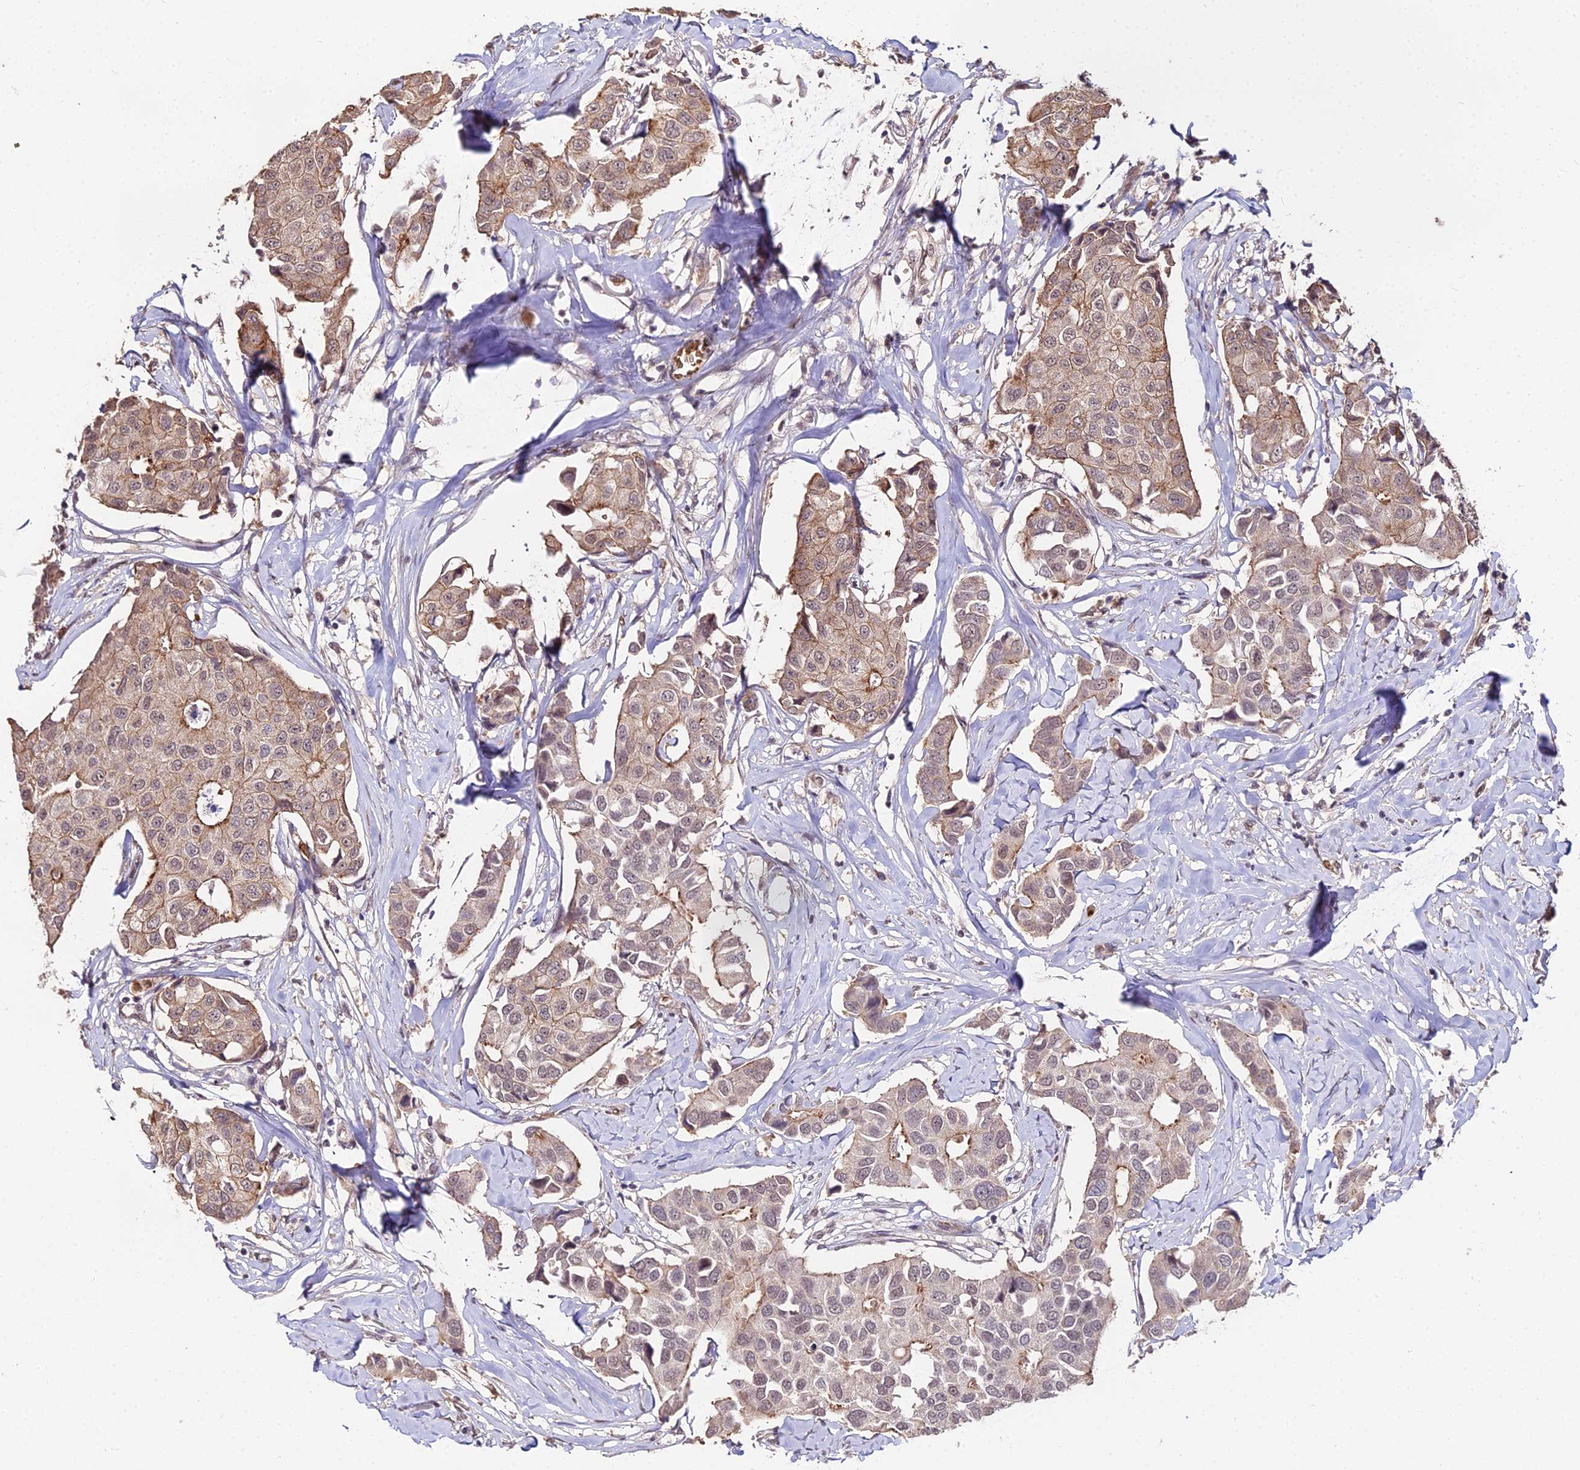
{"staining": {"intensity": "moderate", "quantity": "25%-75%", "location": "cytoplasmic/membranous,nuclear"}, "tissue": "breast cancer", "cell_type": "Tumor cells", "image_type": "cancer", "snomed": [{"axis": "morphology", "description": "Duct carcinoma"}, {"axis": "topography", "description": "Breast"}], "caption": "High-magnification brightfield microscopy of breast infiltrating ductal carcinoma stained with DAB (3,3'-diaminobenzidine) (brown) and counterstained with hematoxylin (blue). tumor cells exhibit moderate cytoplasmic/membranous and nuclear positivity is present in about25%-75% of cells.", "gene": "ZDBF2", "patient": {"sex": "female", "age": 80}}